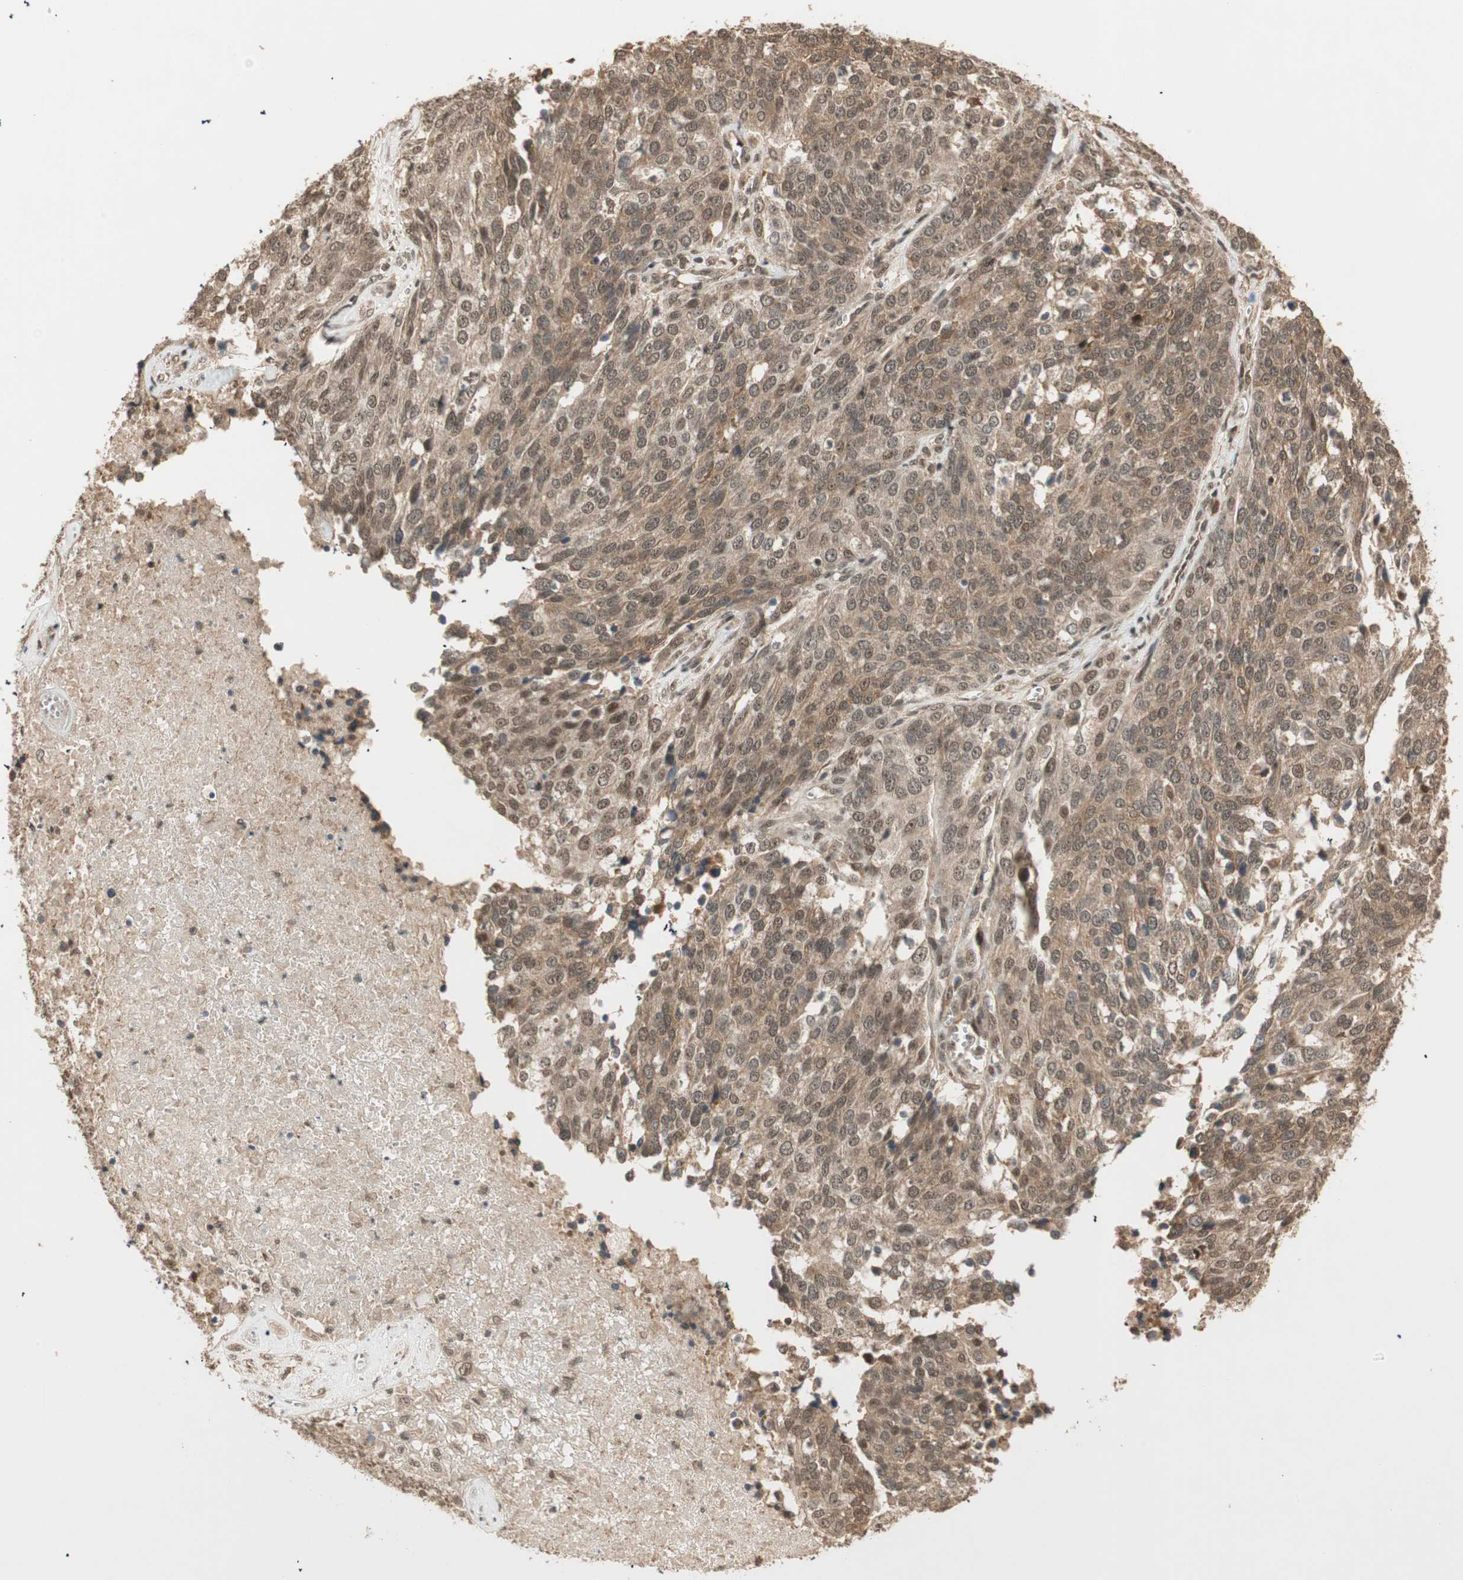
{"staining": {"intensity": "moderate", "quantity": ">75%", "location": "cytoplasmic/membranous,nuclear"}, "tissue": "ovarian cancer", "cell_type": "Tumor cells", "image_type": "cancer", "snomed": [{"axis": "morphology", "description": "Cystadenocarcinoma, serous, NOS"}, {"axis": "topography", "description": "Ovary"}], "caption": "This micrograph reveals ovarian cancer stained with immunohistochemistry (IHC) to label a protein in brown. The cytoplasmic/membranous and nuclear of tumor cells show moderate positivity for the protein. Nuclei are counter-stained blue.", "gene": "ZSCAN31", "patient": {"sex": "female", "age": 44}}